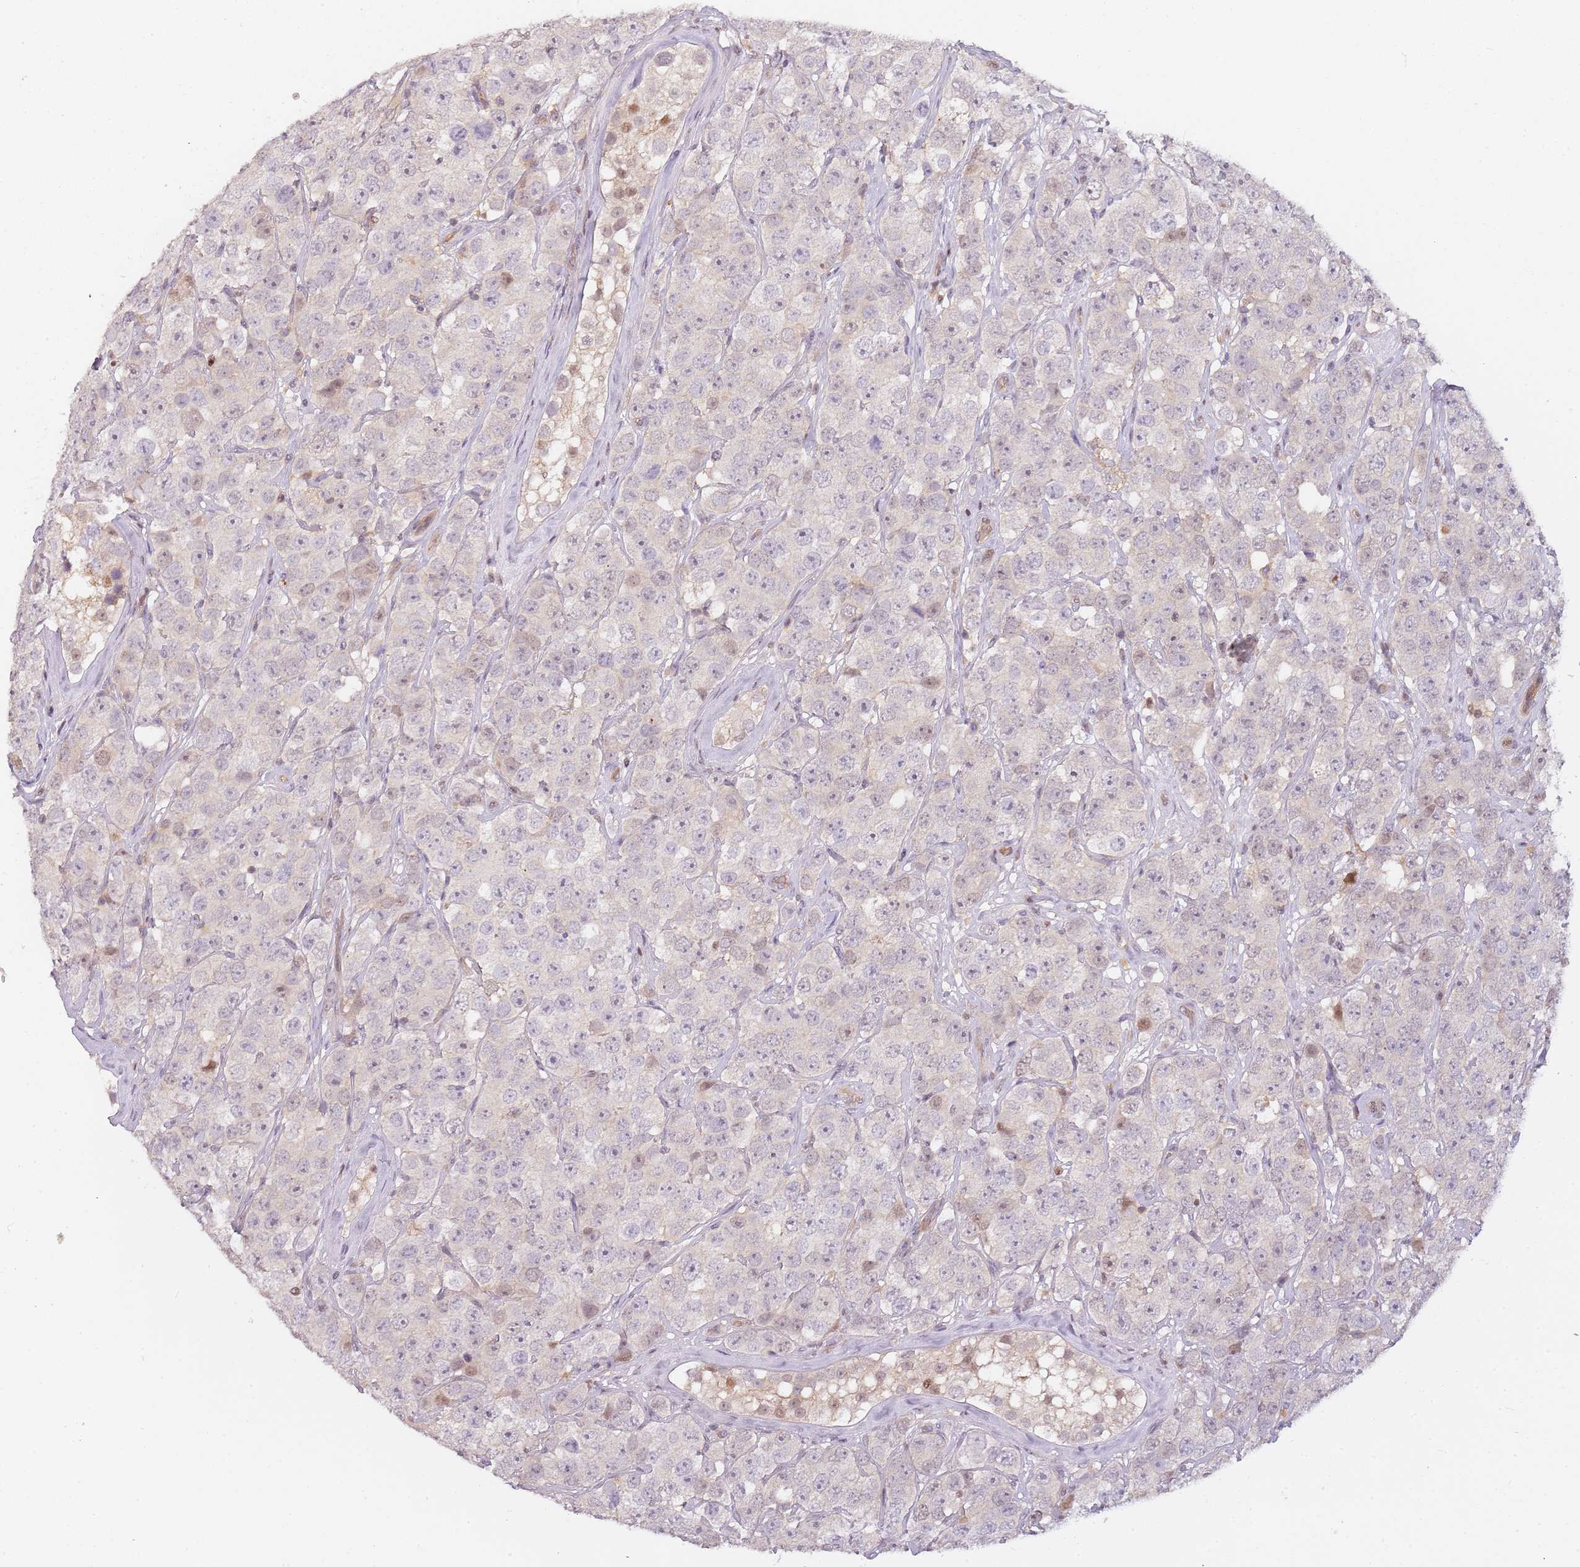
{"staining": {"intensity": "negative", "quantity": "none", "location": "none"}, "tissue": "testis cancer", "cell_type": "Tumor cells", "image_type": "cancer", "snomed": [{"axis": "morphology", "description": "Seminoma, NOS"}, {"axis": "topography", "description": "Testis"}], "caption": "Testis cancer was stained to show a protein in brown. There is no significant staining in tumor cells.", "gene": "GSTO2", "patient": {"sex": "male", "age": 28}}